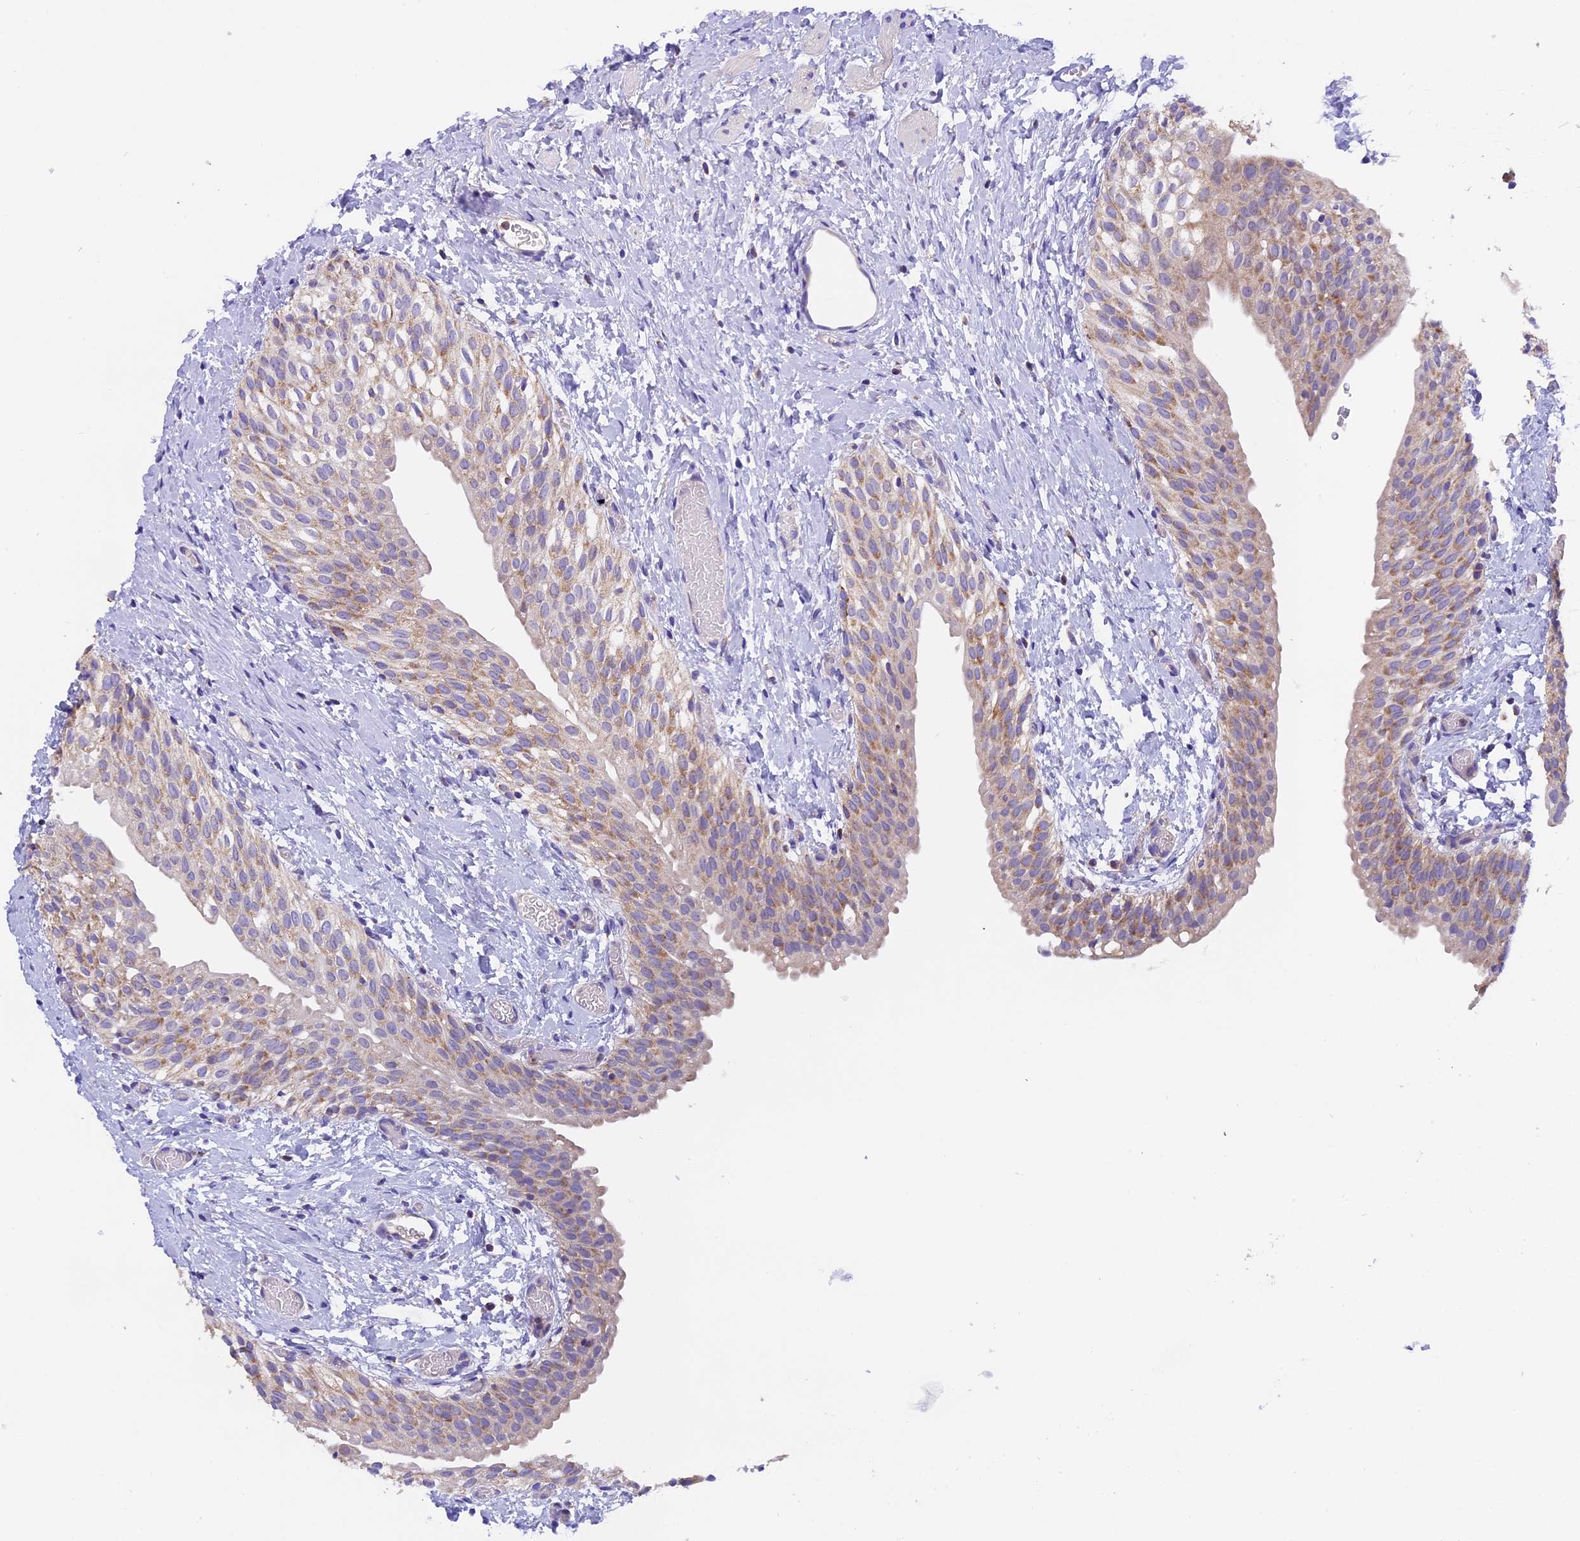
{"staining": {"intensity": "moderate", "quantity": "25%-75%", "location": "cytoplasmic/membranous"}, "tissue": "urinary bladder", "cell_type": "Urothelial cells", "image_type": "normal", "snomed": [{"axis": "morphology", "description": "Normal tissue, NOS"}, {"axis": "topography", "description": "Urinary bladder"}], "caption": "The immunohistochemical stain labels moderate cytoplasmic/membranous positivity in urothelial cells of unremarkable urinary bladder.", "gene": "MGME1", "patient": {"sex": "male", "age": 1}}